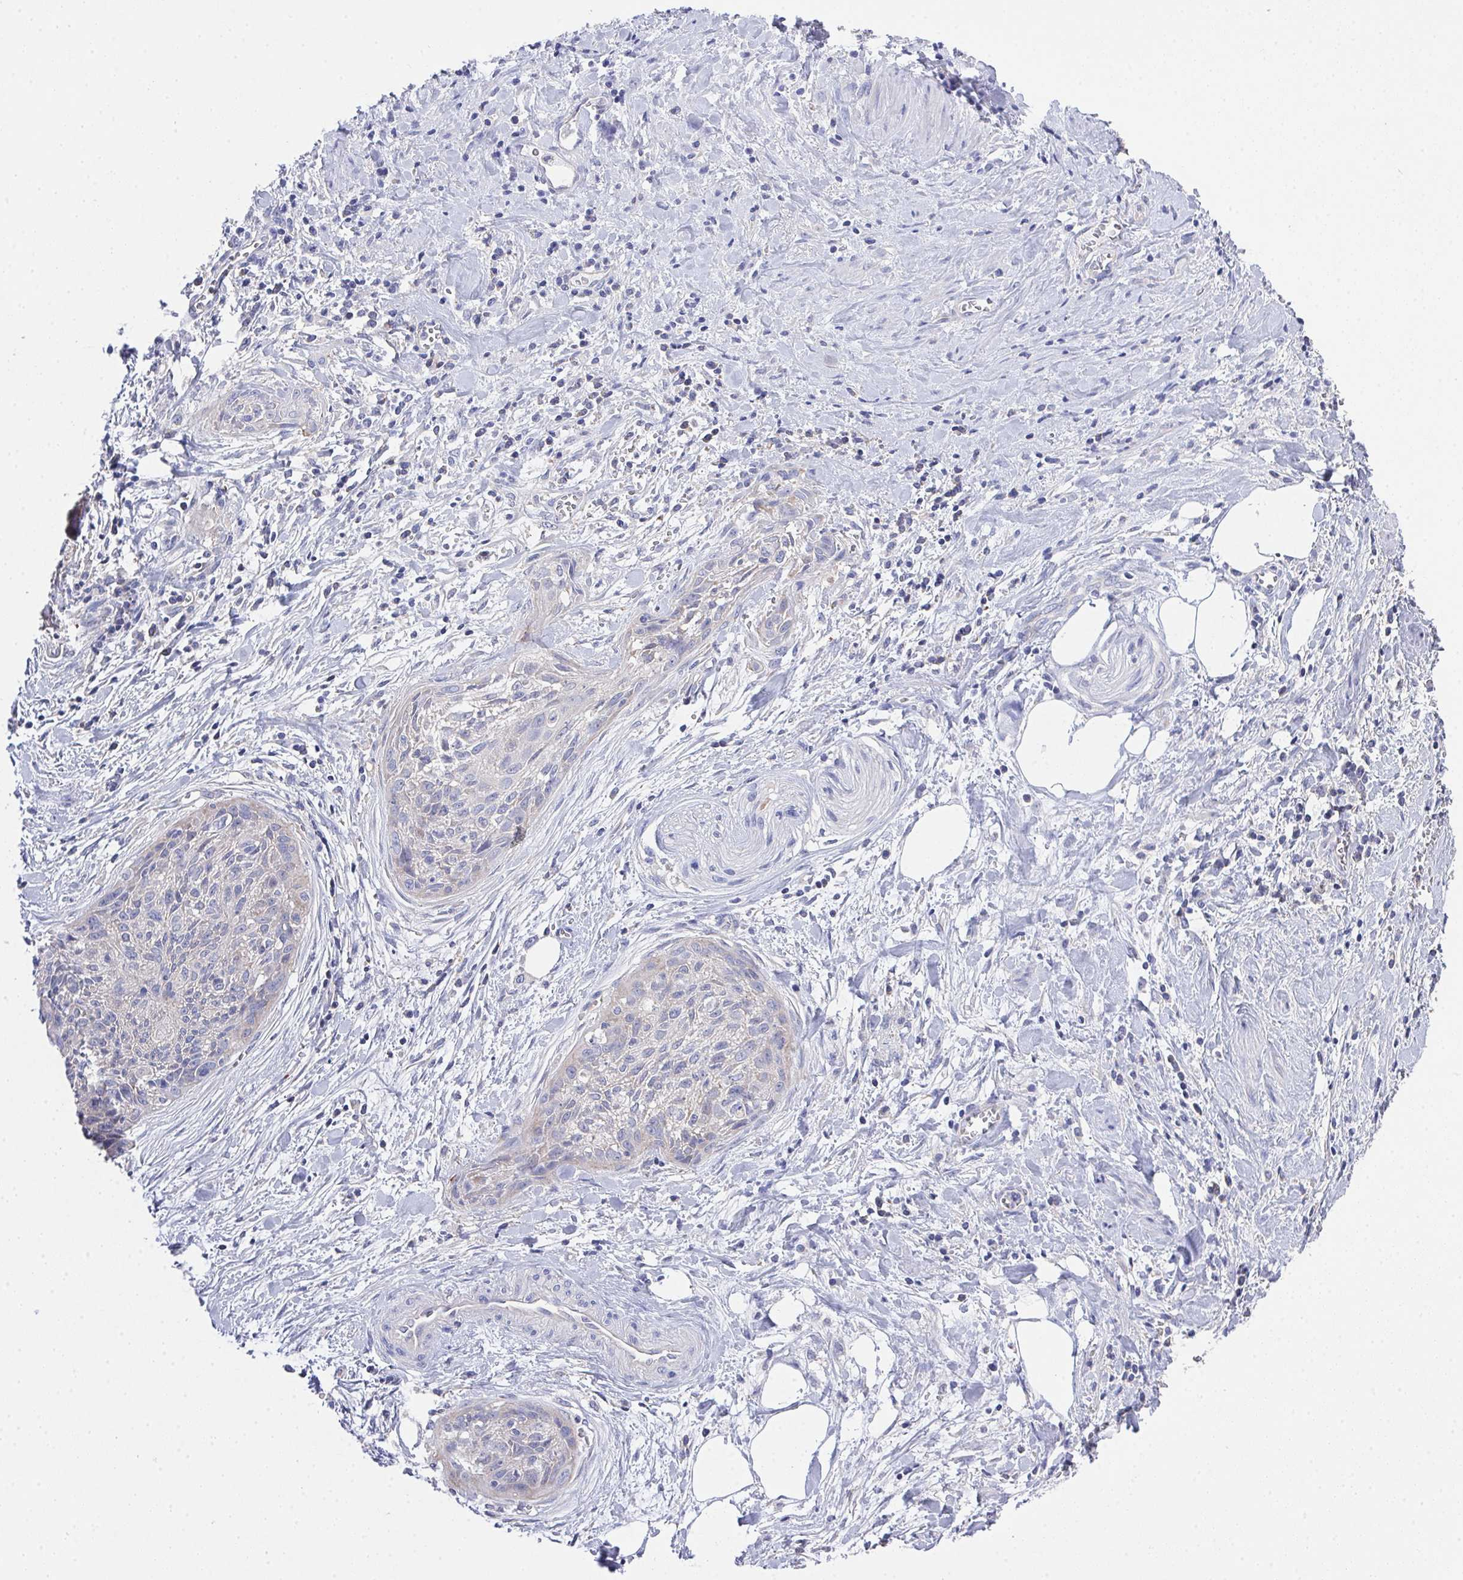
{"staining": {"intensity": "negative", "quantity": "none", "location": "none"}, "tissue": "cervical cancer", "cell_type": "Tumor cells", "image_type": "cancer", "snomed": [{"axis": "morphology", "description": "Squamous cell carcinoma, NOS"}, {"axis": "topography", "description": "Cervix"}], "caption": "An immunohistochemistry (IHC) micrograph of cervical squamous cell carcinoma is shown. There is no staining in tumor cells of cervical squamous cell carcinoma.", "gene": "PRG3", "patient": {"sex": "female", "age": 55}}